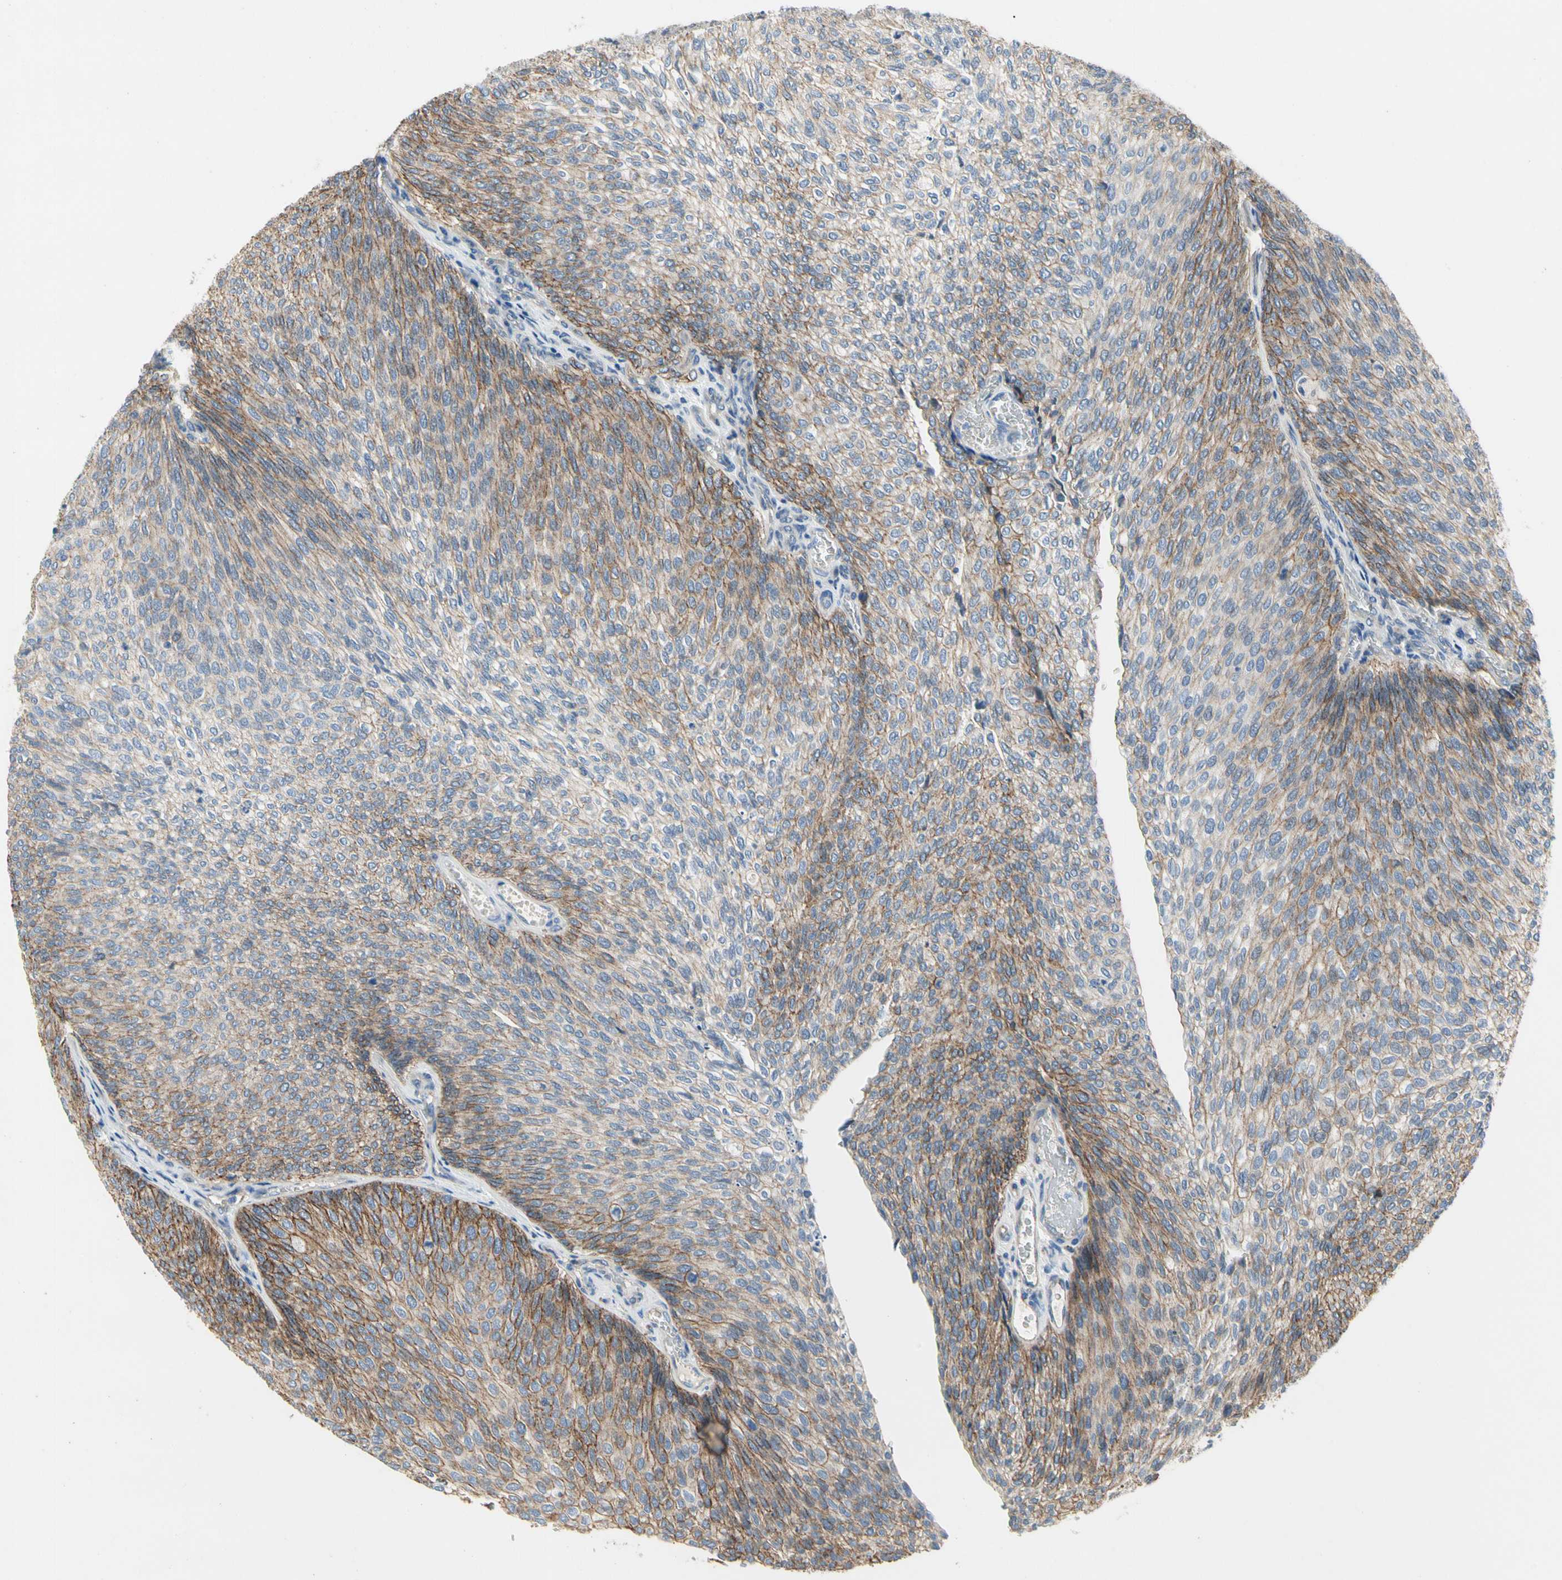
{"staining": {"intensity": "weak", "quantity": "25%-75%", "location": "cytoplasmic/membranous"}, "tissue": "urothelial cancer", "cell_type": "Tumor cells", "image_type": "cancer", "snomed": [{"axis": "morphology", "description": "Urothelial carcinoma, Low grade"}, {"axis": "topography", "description": "Urinary bladder"}], "caption": "This photomicrograph shows immunohistochemistry staining of human urothelial cancer, with low weak cytoplasmic/membranous expression in approximately 25%-75% of tumor cells.", "gene": "LGR6", "patient": {"sex": "female", "age": 79}}